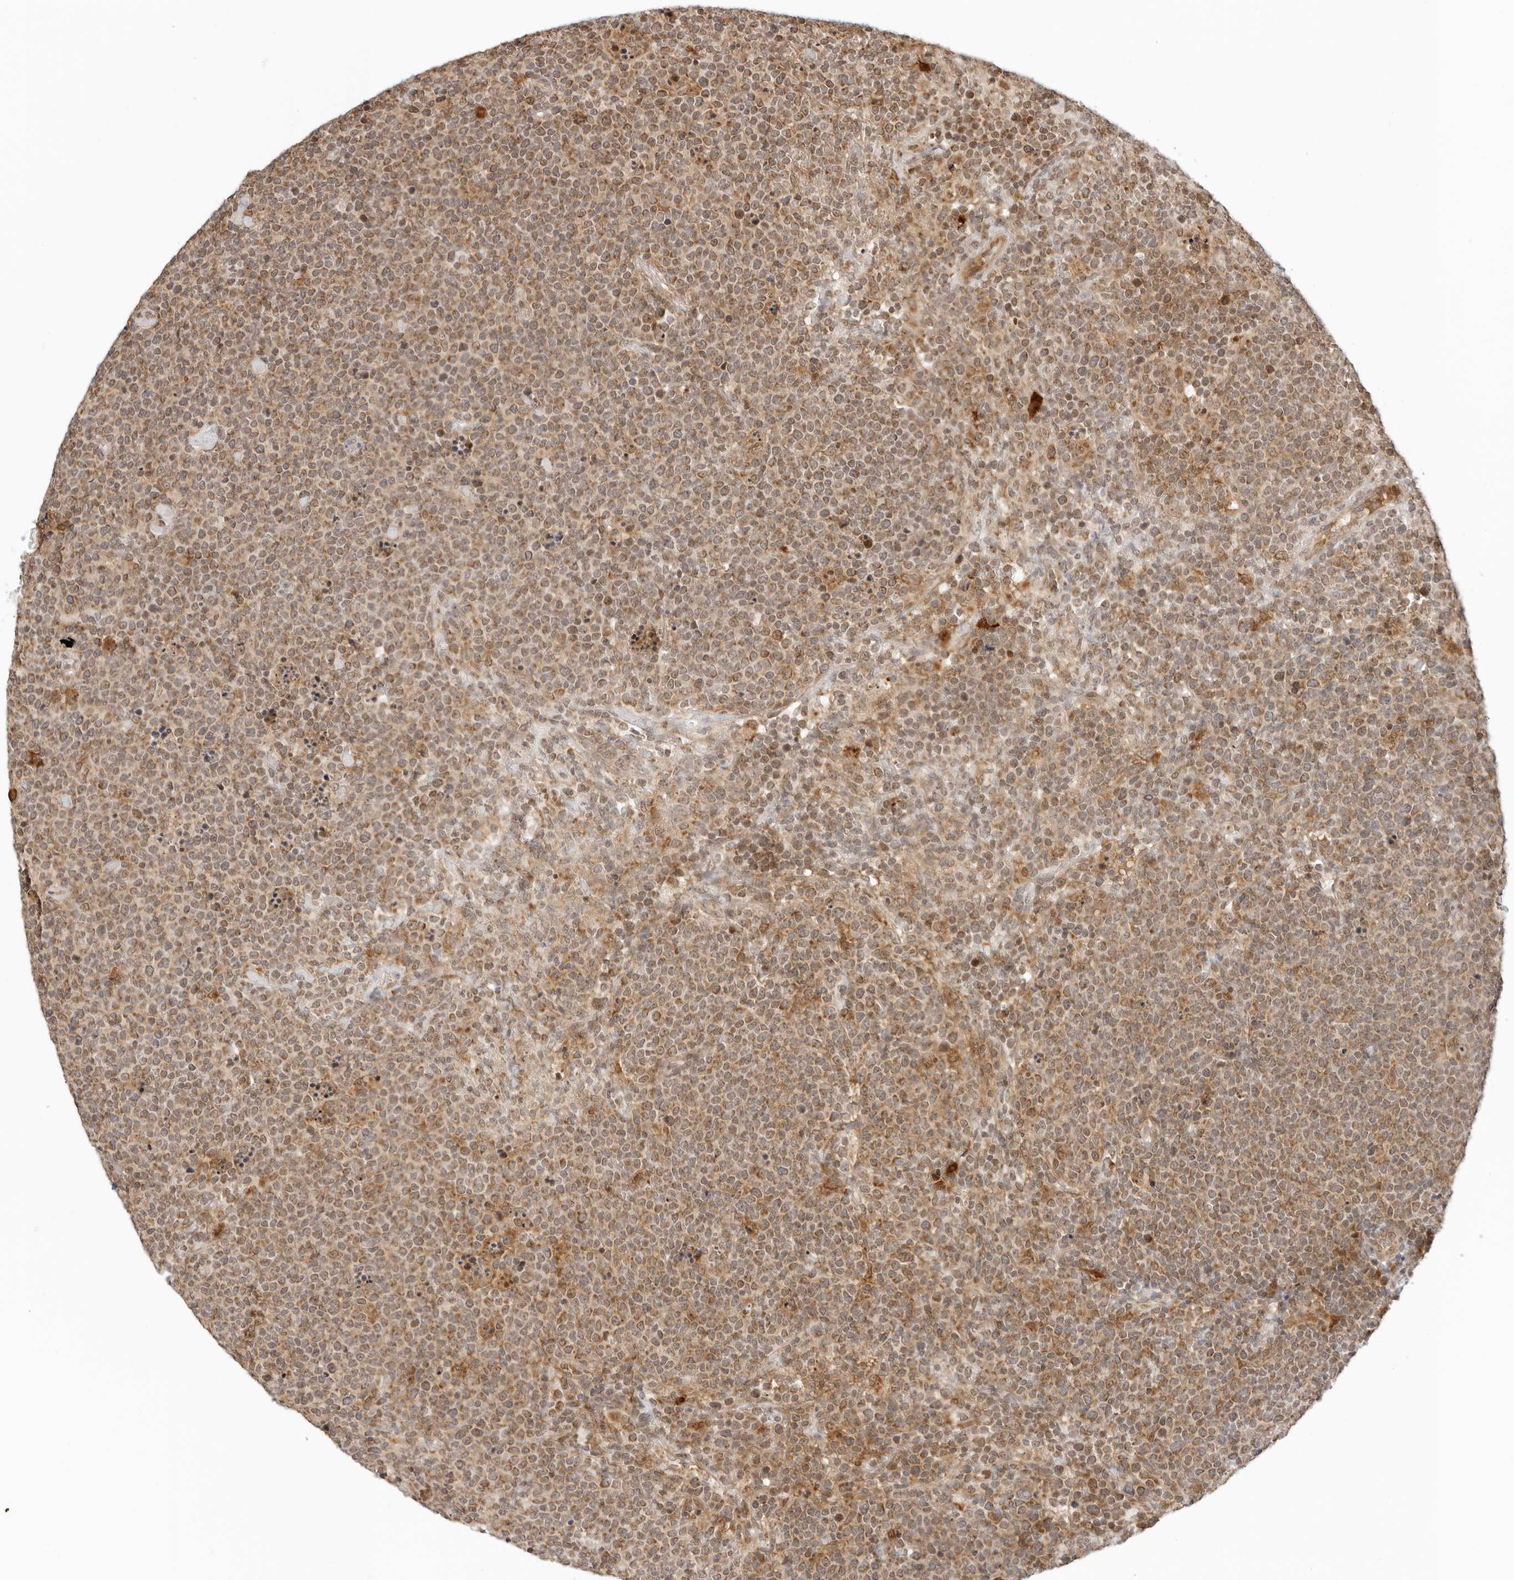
{"staining": {"intensity": "moderate", "quantity": ">75%", "location": "cytoplasmic/membranous"}, "tissue": "lymphoma", "cell_type": "Tumor cells", "image_type": "cancer", "snomed": [{"axis": "morphology", "description": "Malignant lymphoma, non-Hodgkin's type, High grade"}, {"axis": "topography", "description": "Lymph node"}], "caption": "A high-resolution photomicrograph shows IHC staining of lymphoma, which exhibits moderate cytoplasmic/membranous positivity in about >75% of tumor cells.", "gene": "RC3H1", "patient": {"sex": "male", "age": 61}}